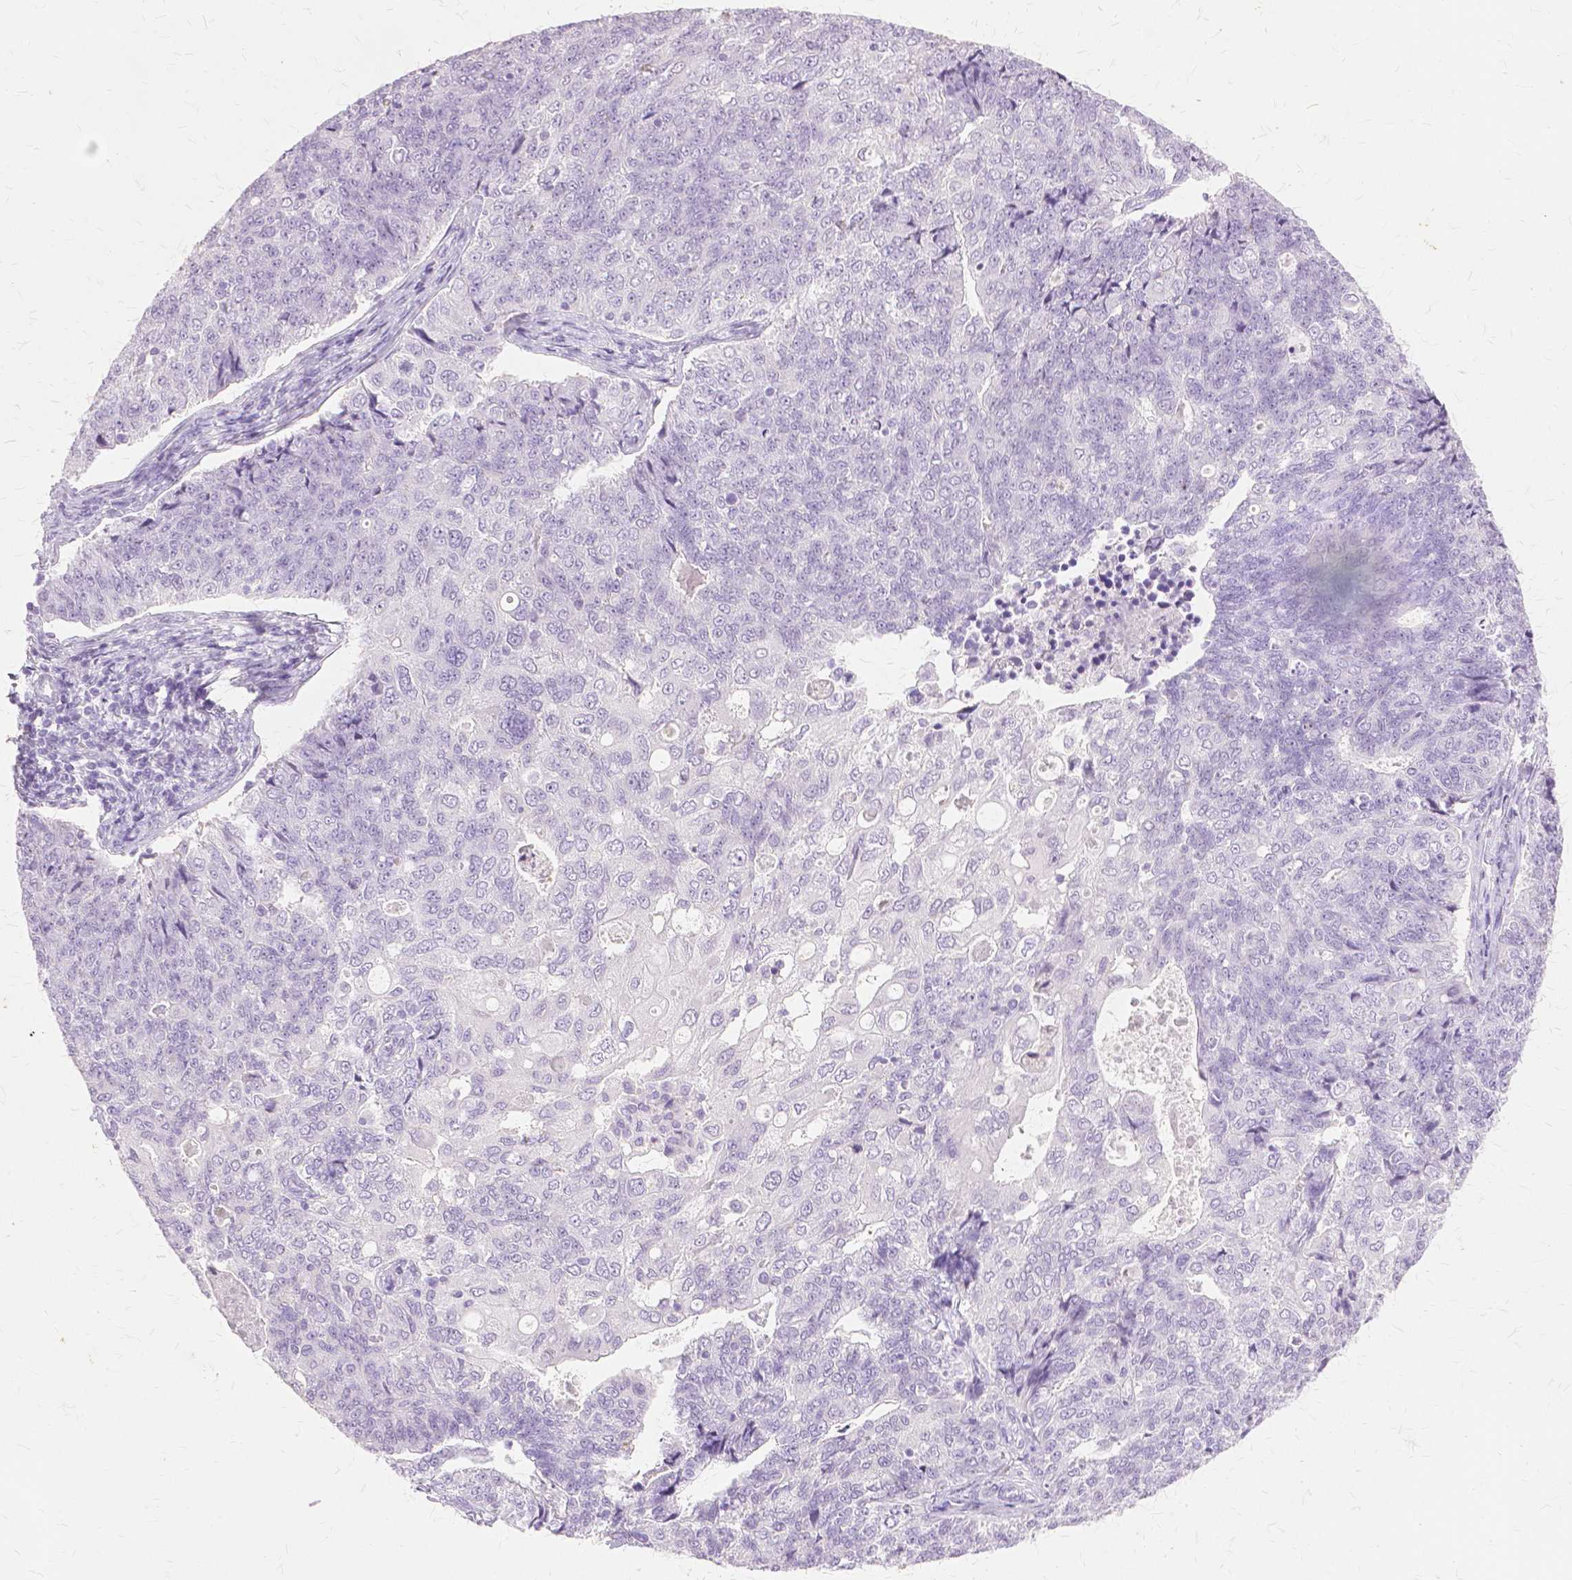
{"staining": {"intensity": "negative", "quantity": "none", "location": "none"}, "tissue": "endometrial cancer", "cell_type": "Tumor cells", "image_type": "cancer", "snomed": [{"axis": "morphology", "description": "Adenocarcinoma, NOS"}, {"axis": "topography", "description": "Endometrium"}], "caption": "Tumor cells show no significant expression in adenocarcinoma (endometrial).", "gene": "TGM1", "patient": {"sex": "female", "age": 43}}